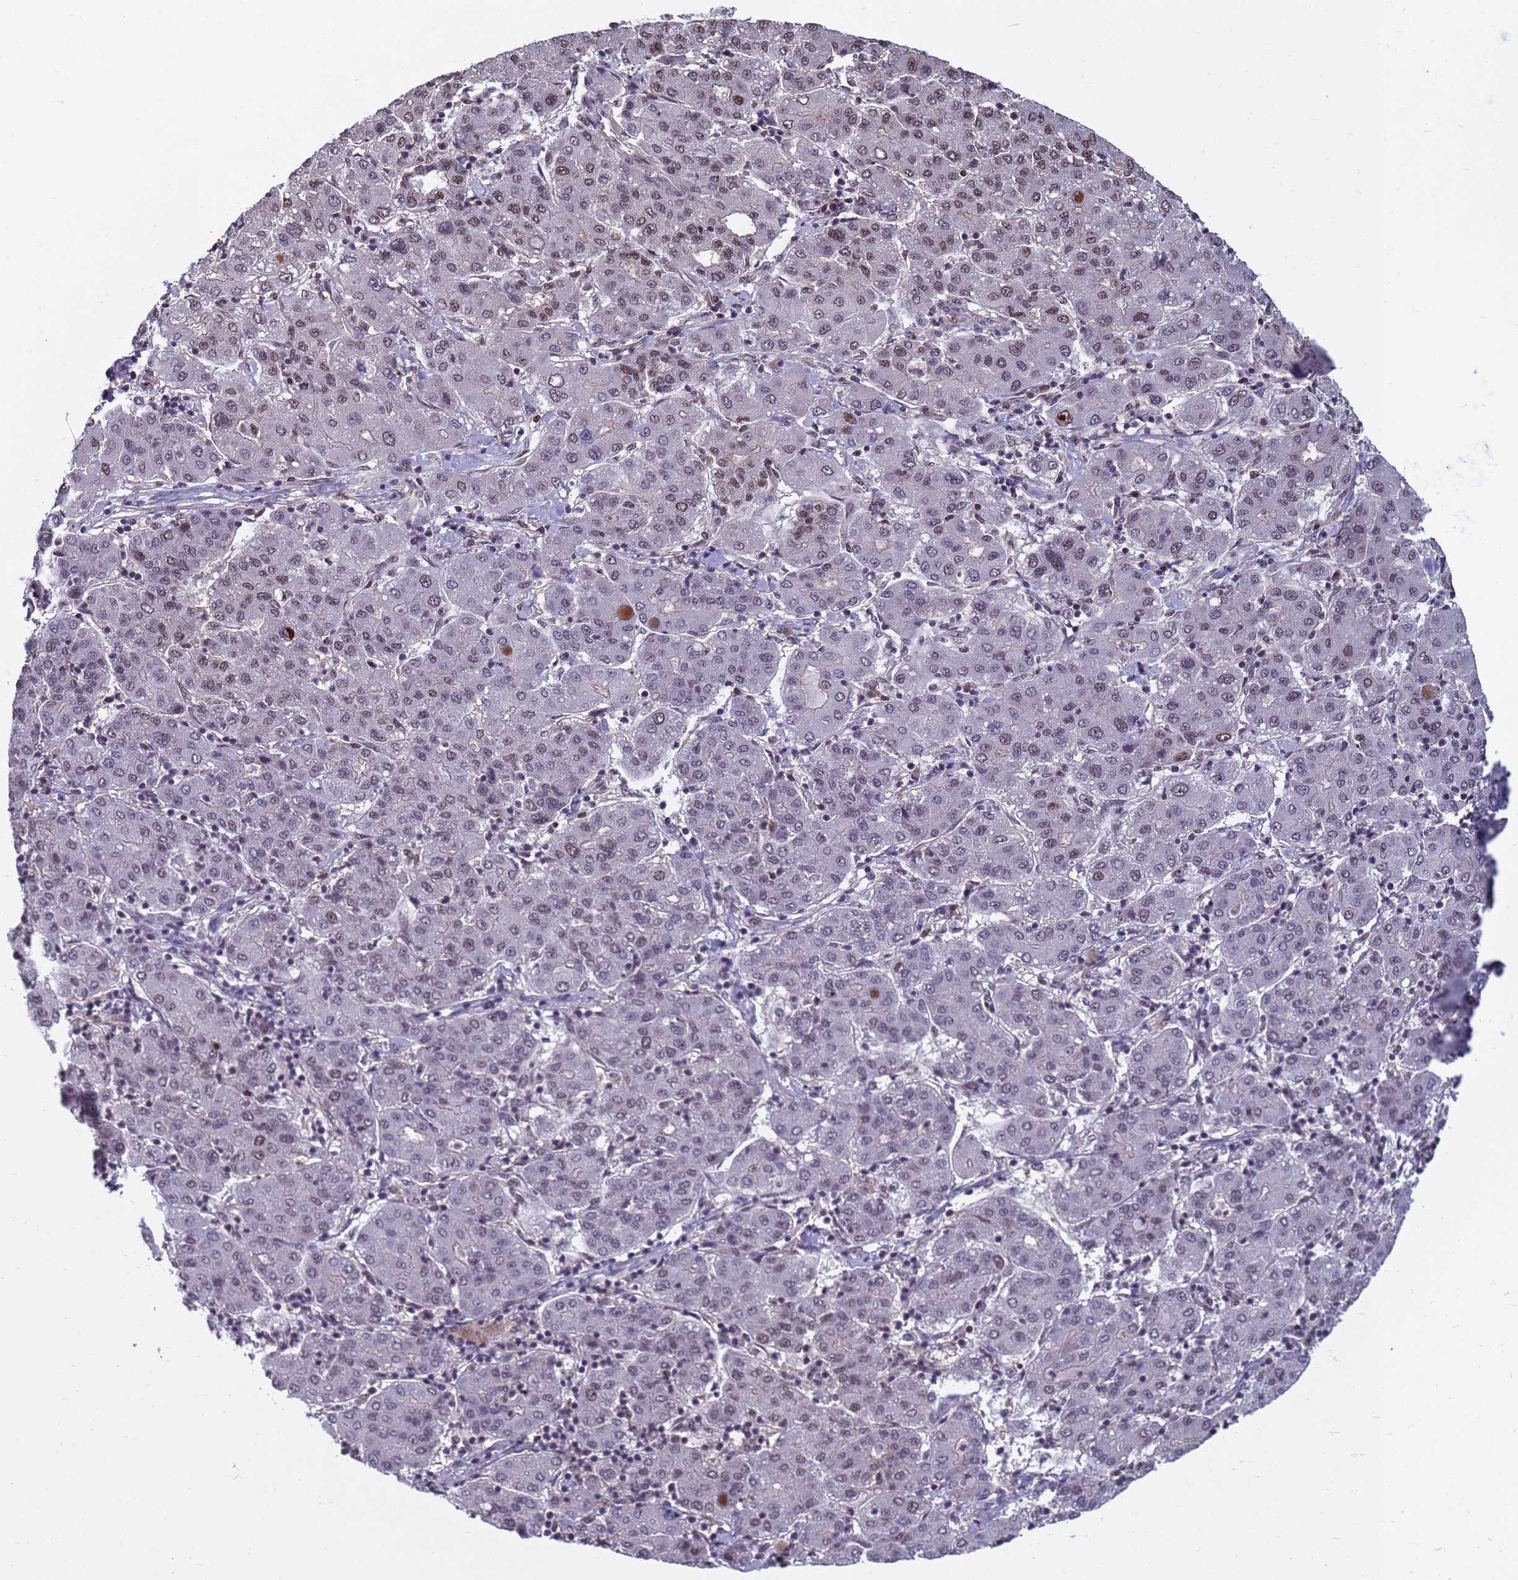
{"staining": {"intensity": "moderate", "quantity": "<25%", "location": "nuclear"}, "tissue": "liver cancer", "cell_type": "Tumor cells", "image_type": "cancer", "snomed": [{"axis": "morphology", "description": "Carcinoma, Hepatocellular, NOS"}, {"axis": "topography", "description": "Liver"}], "caption": "An image of human liver cancer (hepatocellular carcinoma) stained for a protein exhibits moderate nuclear brown staining in tumor cells.", "gene": "NSL1", "patient": {"sex": "male", "age": 65}}